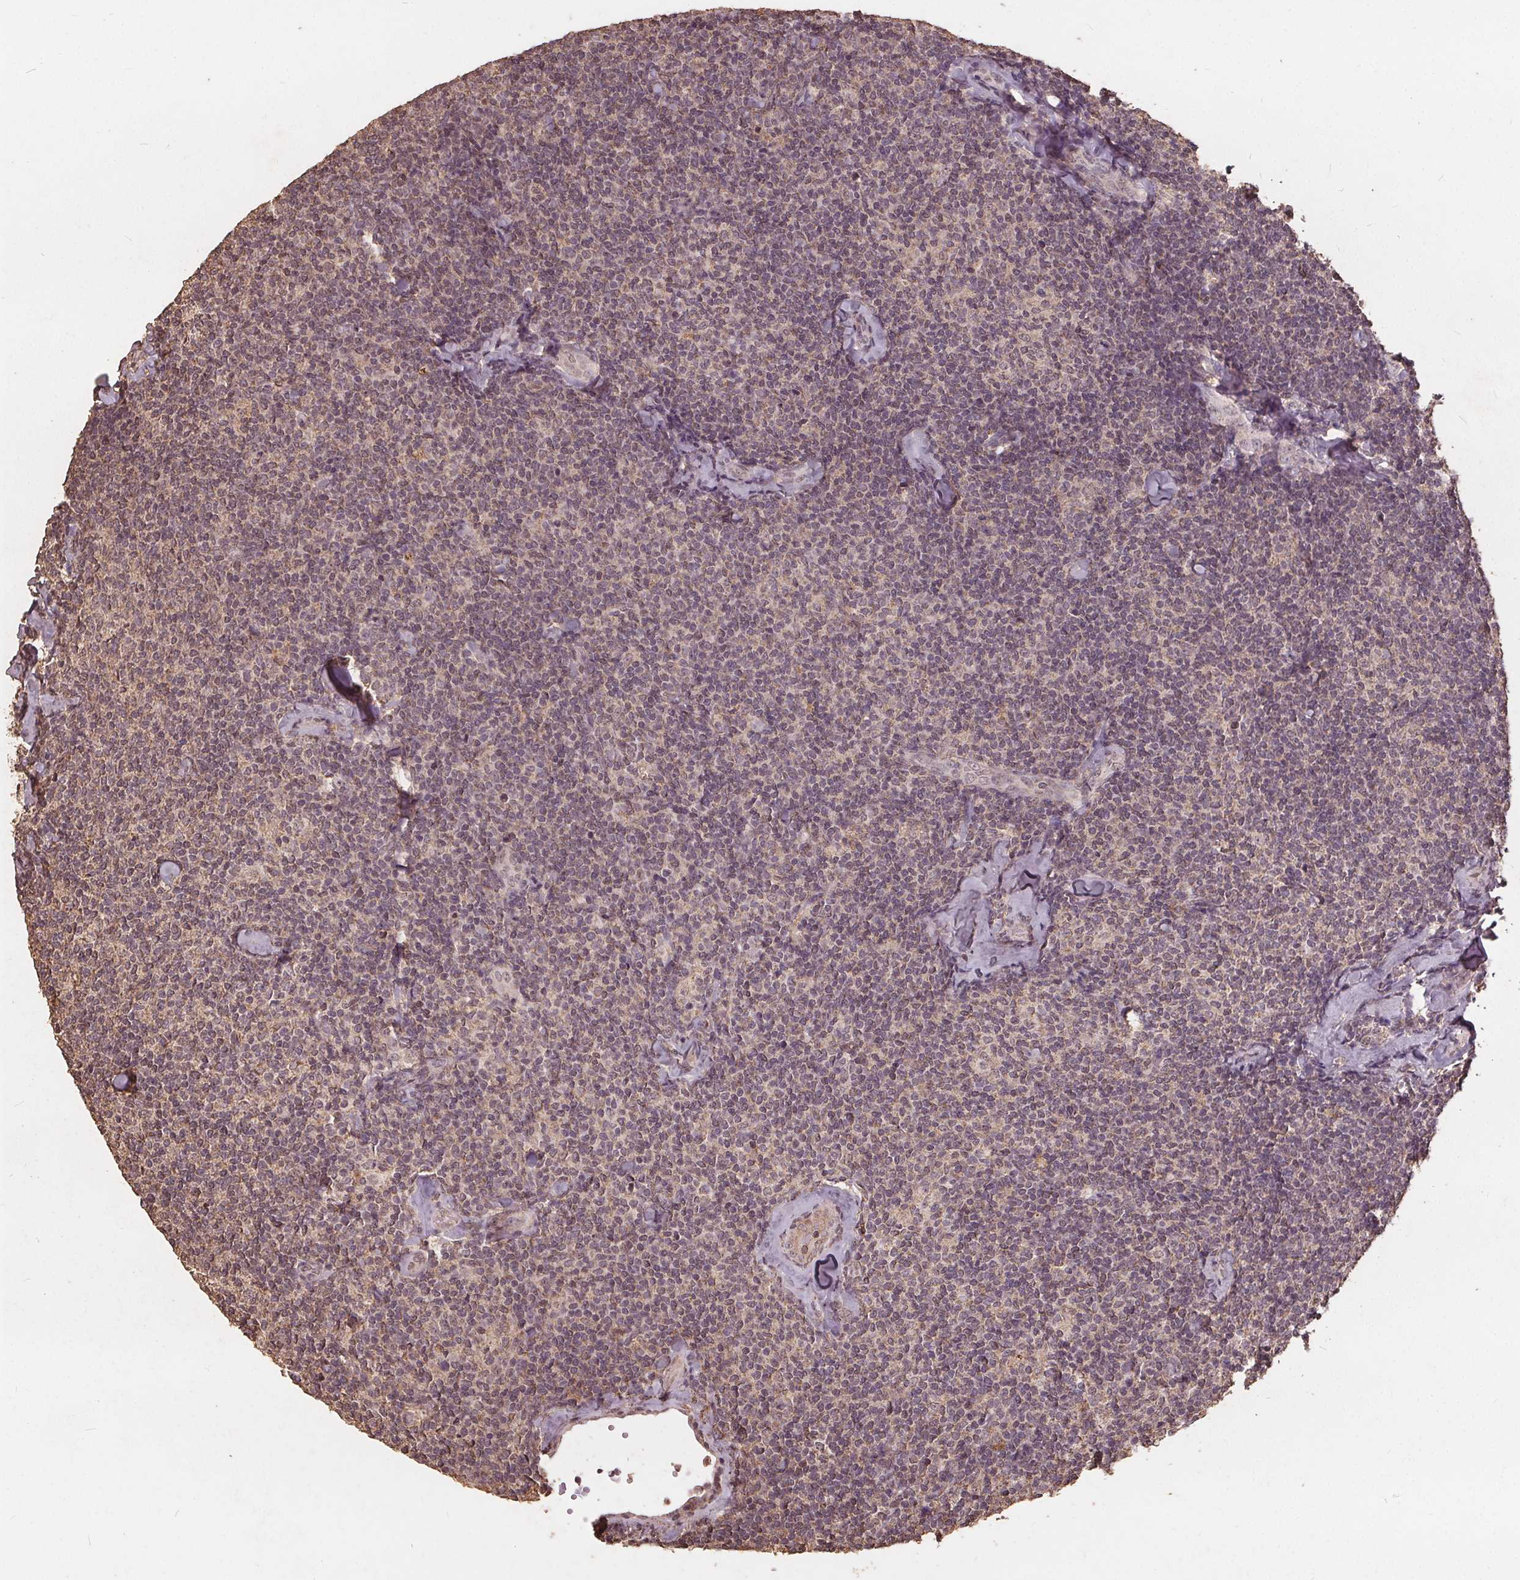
{"staining": {"intensity": "weak", "quantity": "<25%", "location": "nuclear"}, "tissue": "lymphoma", "cell_type": "Tumor cells", "image_type": "cancer", "snomed": [{"axis": "morphology", "description": "Malignant lymphoma, non-Hodgkin's type, Low grade"}, {"axis": "topography", "description": "Lymph node"}], "caption": "Human malignant lymphoma, non-Hodgkin's type (low-grade) stained for a protein using immunohistochemistry displays no expression in tumor cells.", "gene": "DSG3", "patient": {"sex": "female", "age": 56}}